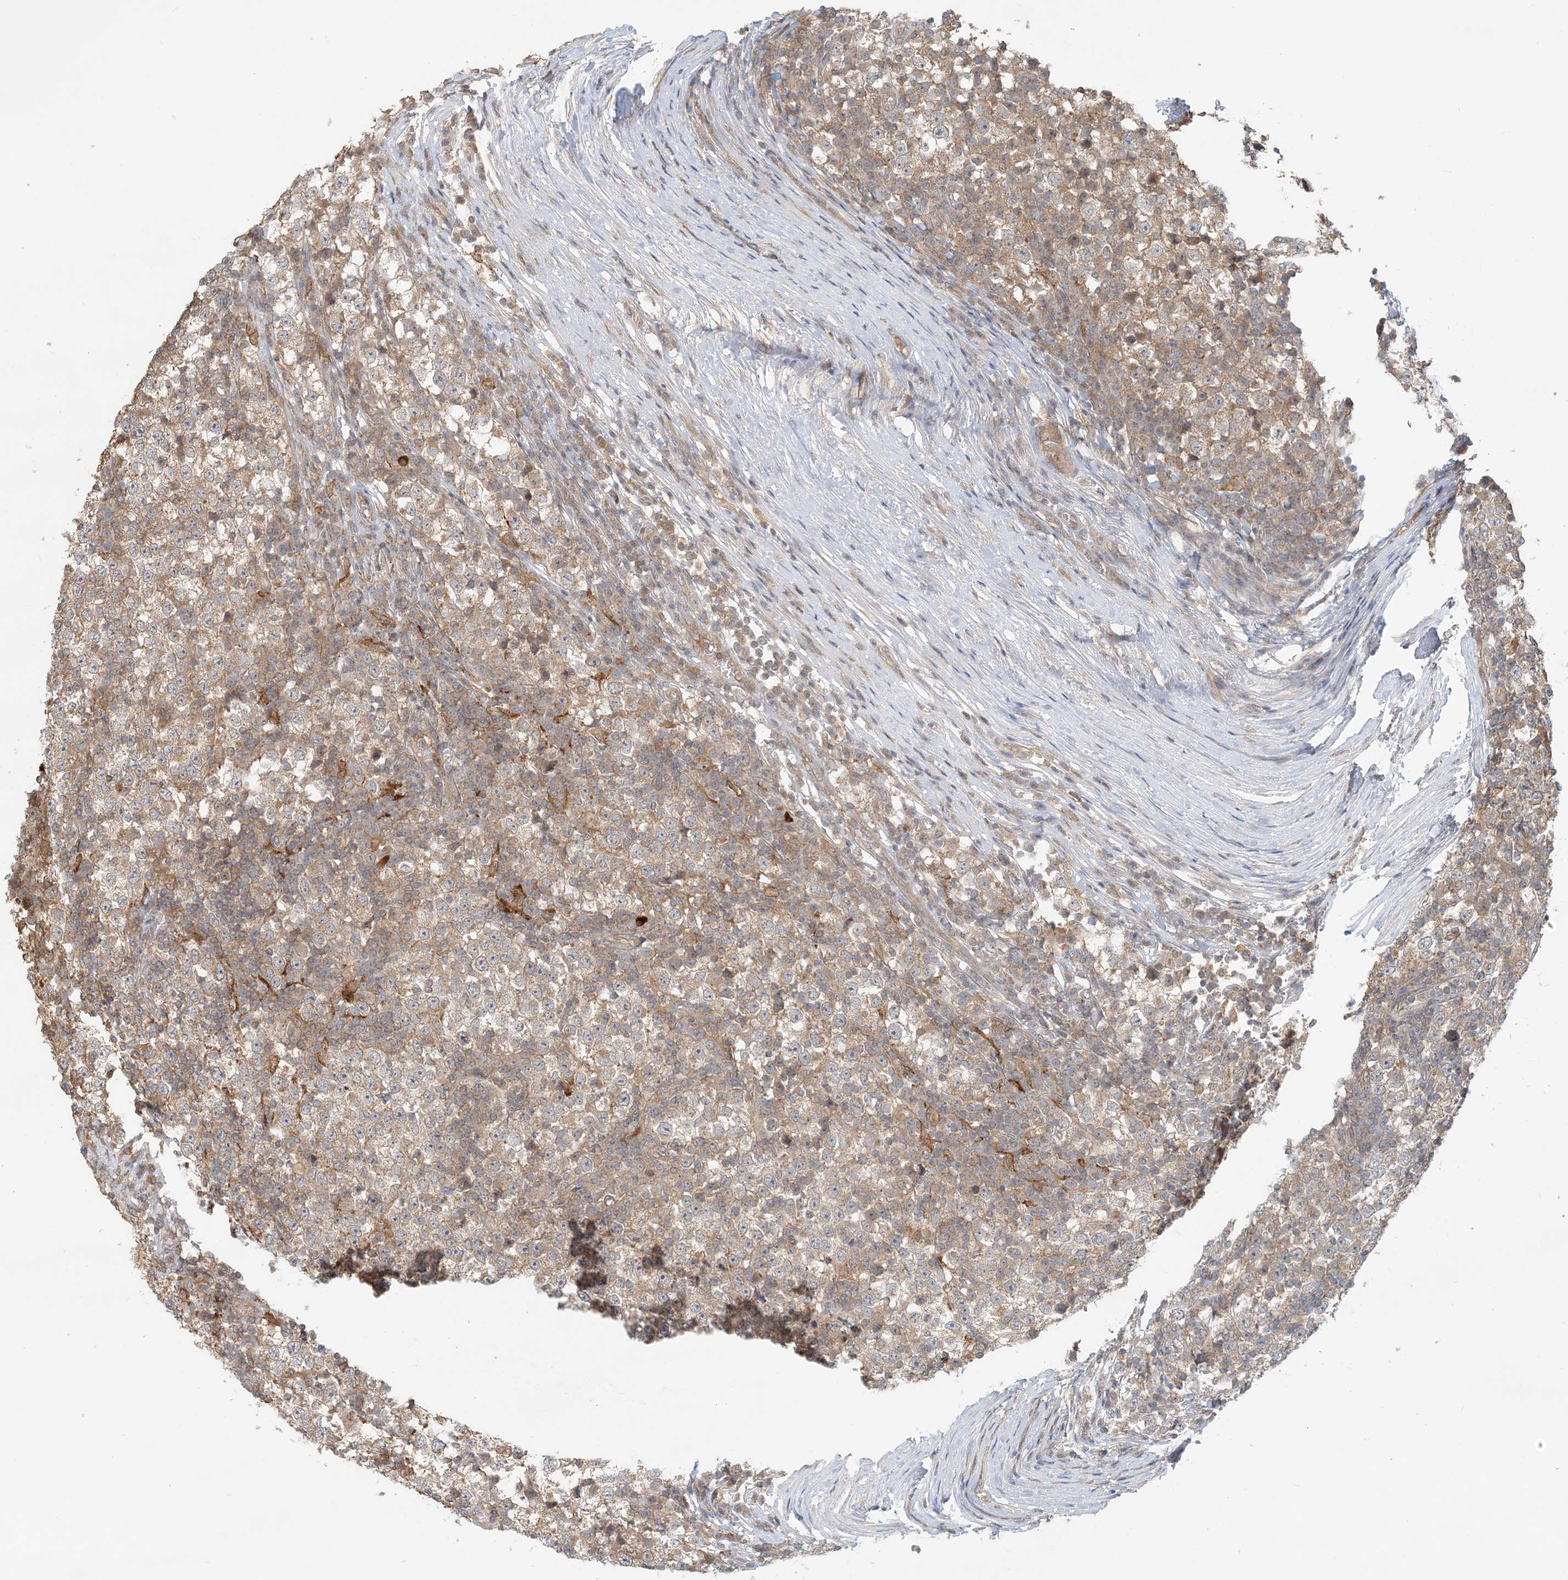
{"staining": {"intensity": "moderate", "quantity": "25%-75%", "location": "cytoplasmic/membranous"}, "tissue": "testis cancer", "cell_type": "Tumor cells", "image_type": "cancer", "snomed": [{"axis": "morphology", "description": "Seminoma, NOS"}, {"axis": "topography", "description": "Testis"}], "caption": "Immunohistochemical staining of human testis cancer (seminoma) shows moderate cytoplasmic/membranous protein expression in approximately 25%-75% of tumor cells.", "gene": "OBI1", "patient": {"sex": "male", "age": 65}}